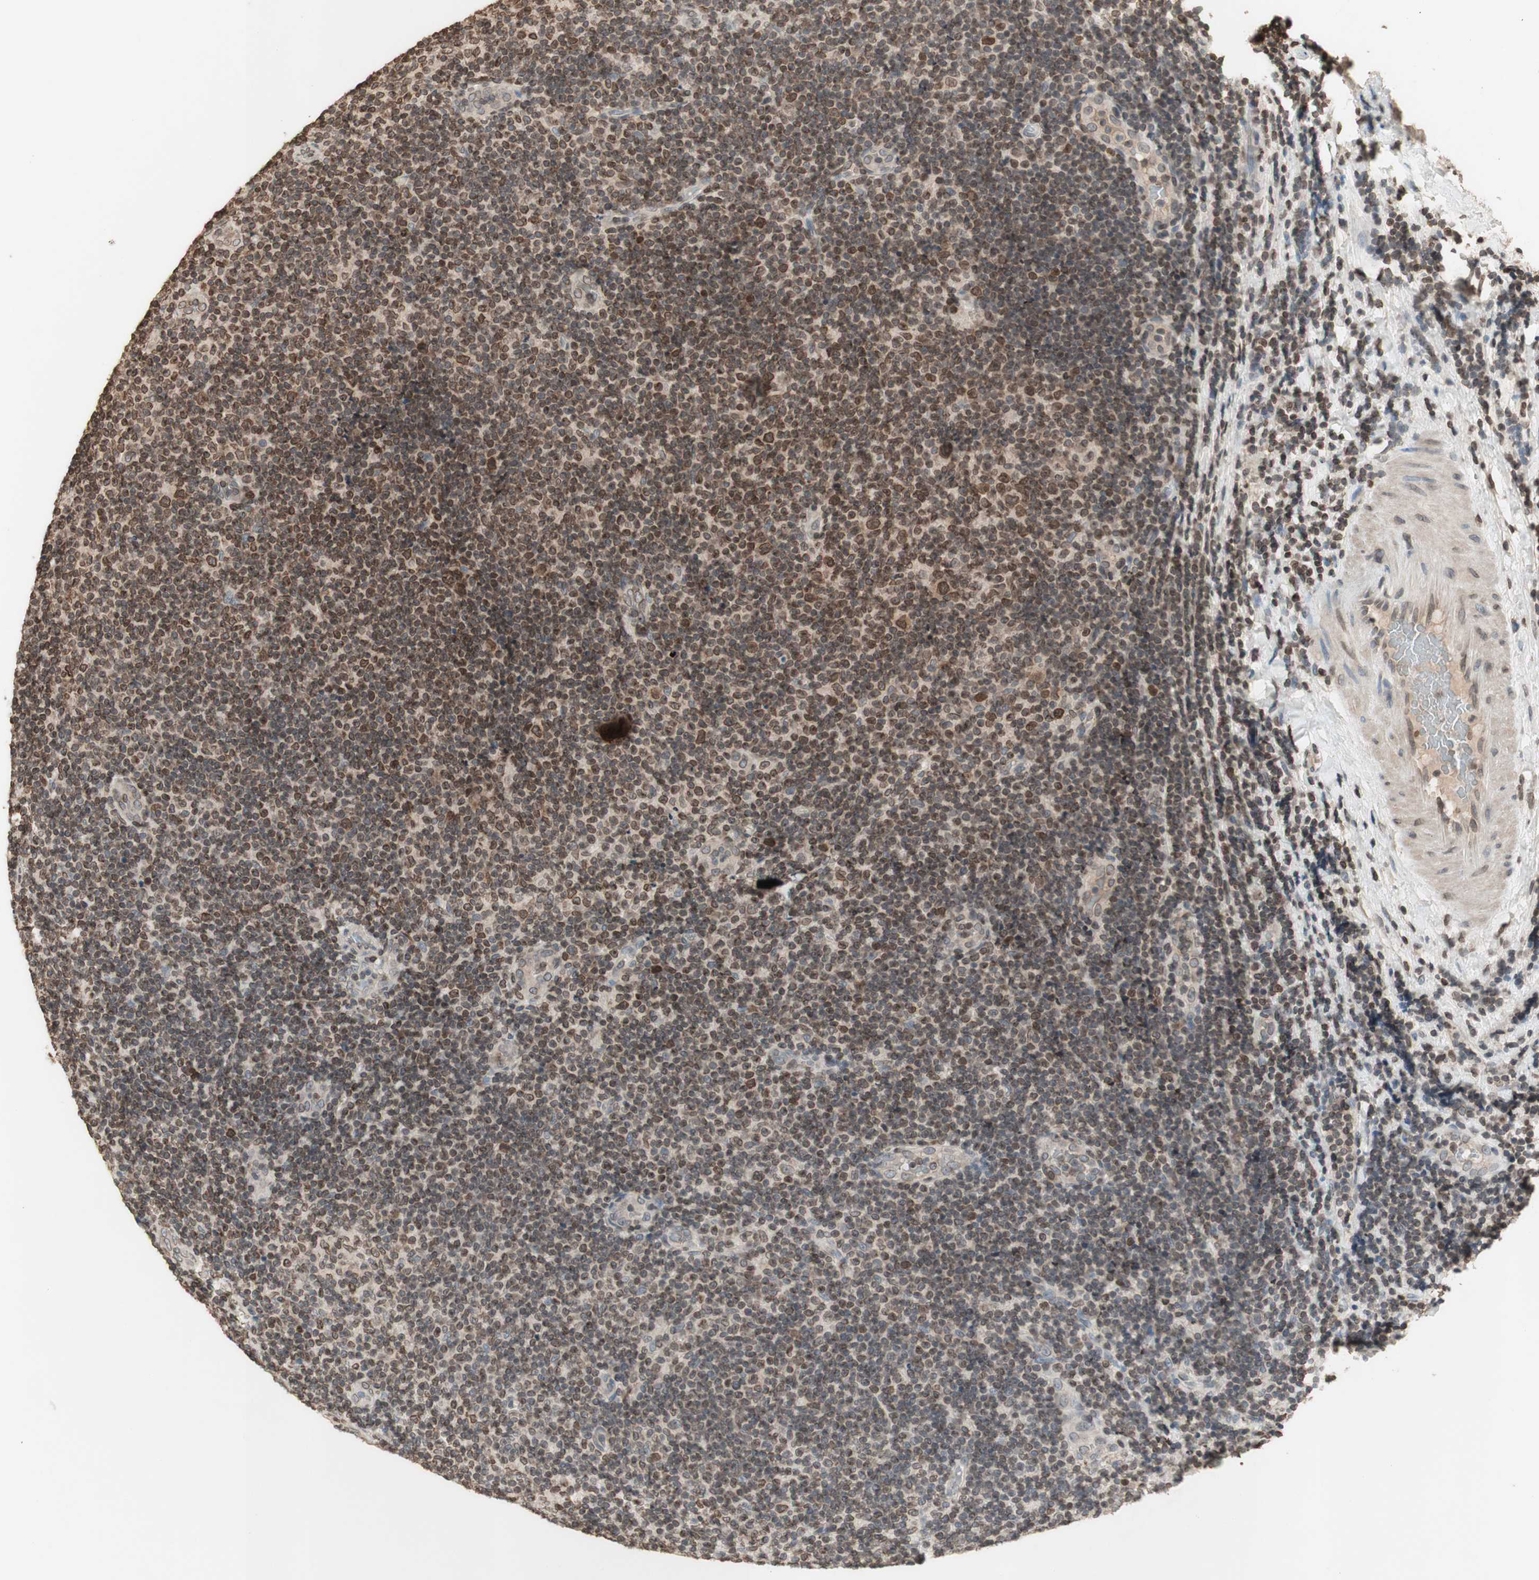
{"staining": {"intensity": "moderate", "quantity": "25%-75%", "location": "cytoplasmic/membranous,nuclear"}, "tissue": "lymphoma", "cell_type": "Tumor cells", "image_type": "cancer", "snomed": [{"axis": "morphology", "description": "Malignant lymphoma, non-Hodgkin's type, Low grade"}, {"axis": "topography", "description": "Lymph node"}], "caption": "Protein expression analysis of human low-grade malignant lymphoma, non-Hodgkin's type reveals moderate cytoplasmic/membranous and nuclear expression in about 25%-75% of tumor cells.", "gene": "TMPO", "patient": {"sex": "male", "age": 83}}